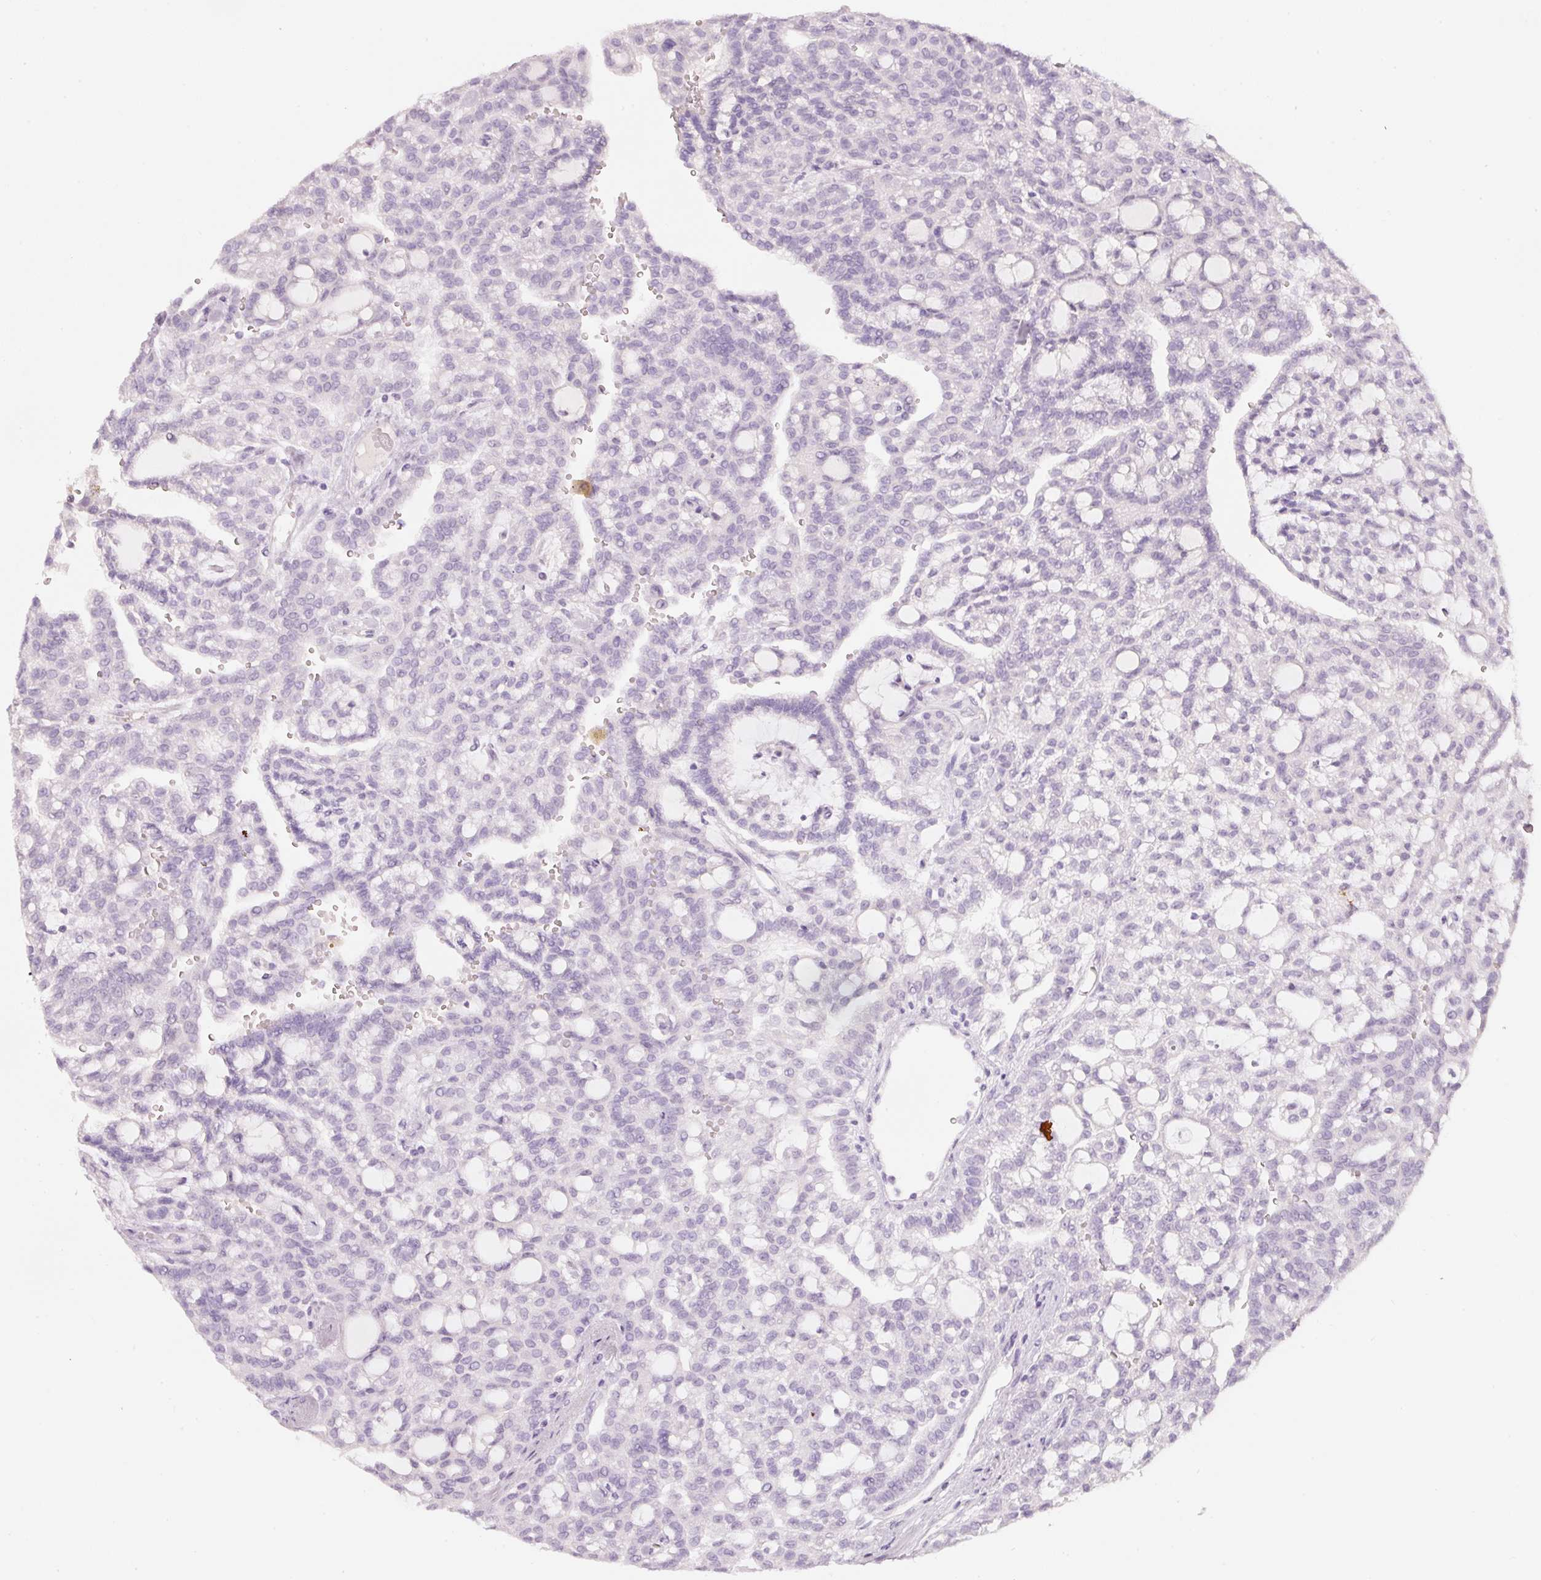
{"staining": {"intensity": "negative", "quantity": "none", "location": "none"}, "tissue": "renal cancer", "cell_type": "Tumor cells", "image_type": "cancer", "snomed": [{"axis": "morphology", "description": "Adenocarcinoma, NOS"}, {"axis": "topography", "description": "Kidney"}], "caption": "DAB (3,3'-diaminobenzidine) immunohistochemical staining of adenocarcinoma (renal) displays no significant positivity in tumor cells. The staining was performed using DAB to visualize the protein expression in brown, while the nuclei were stained in blue with hematoxylin (Magnification: 20x).", "gene": "ENSG00000206549", "patient": {"sex": "male", "age": 63}}